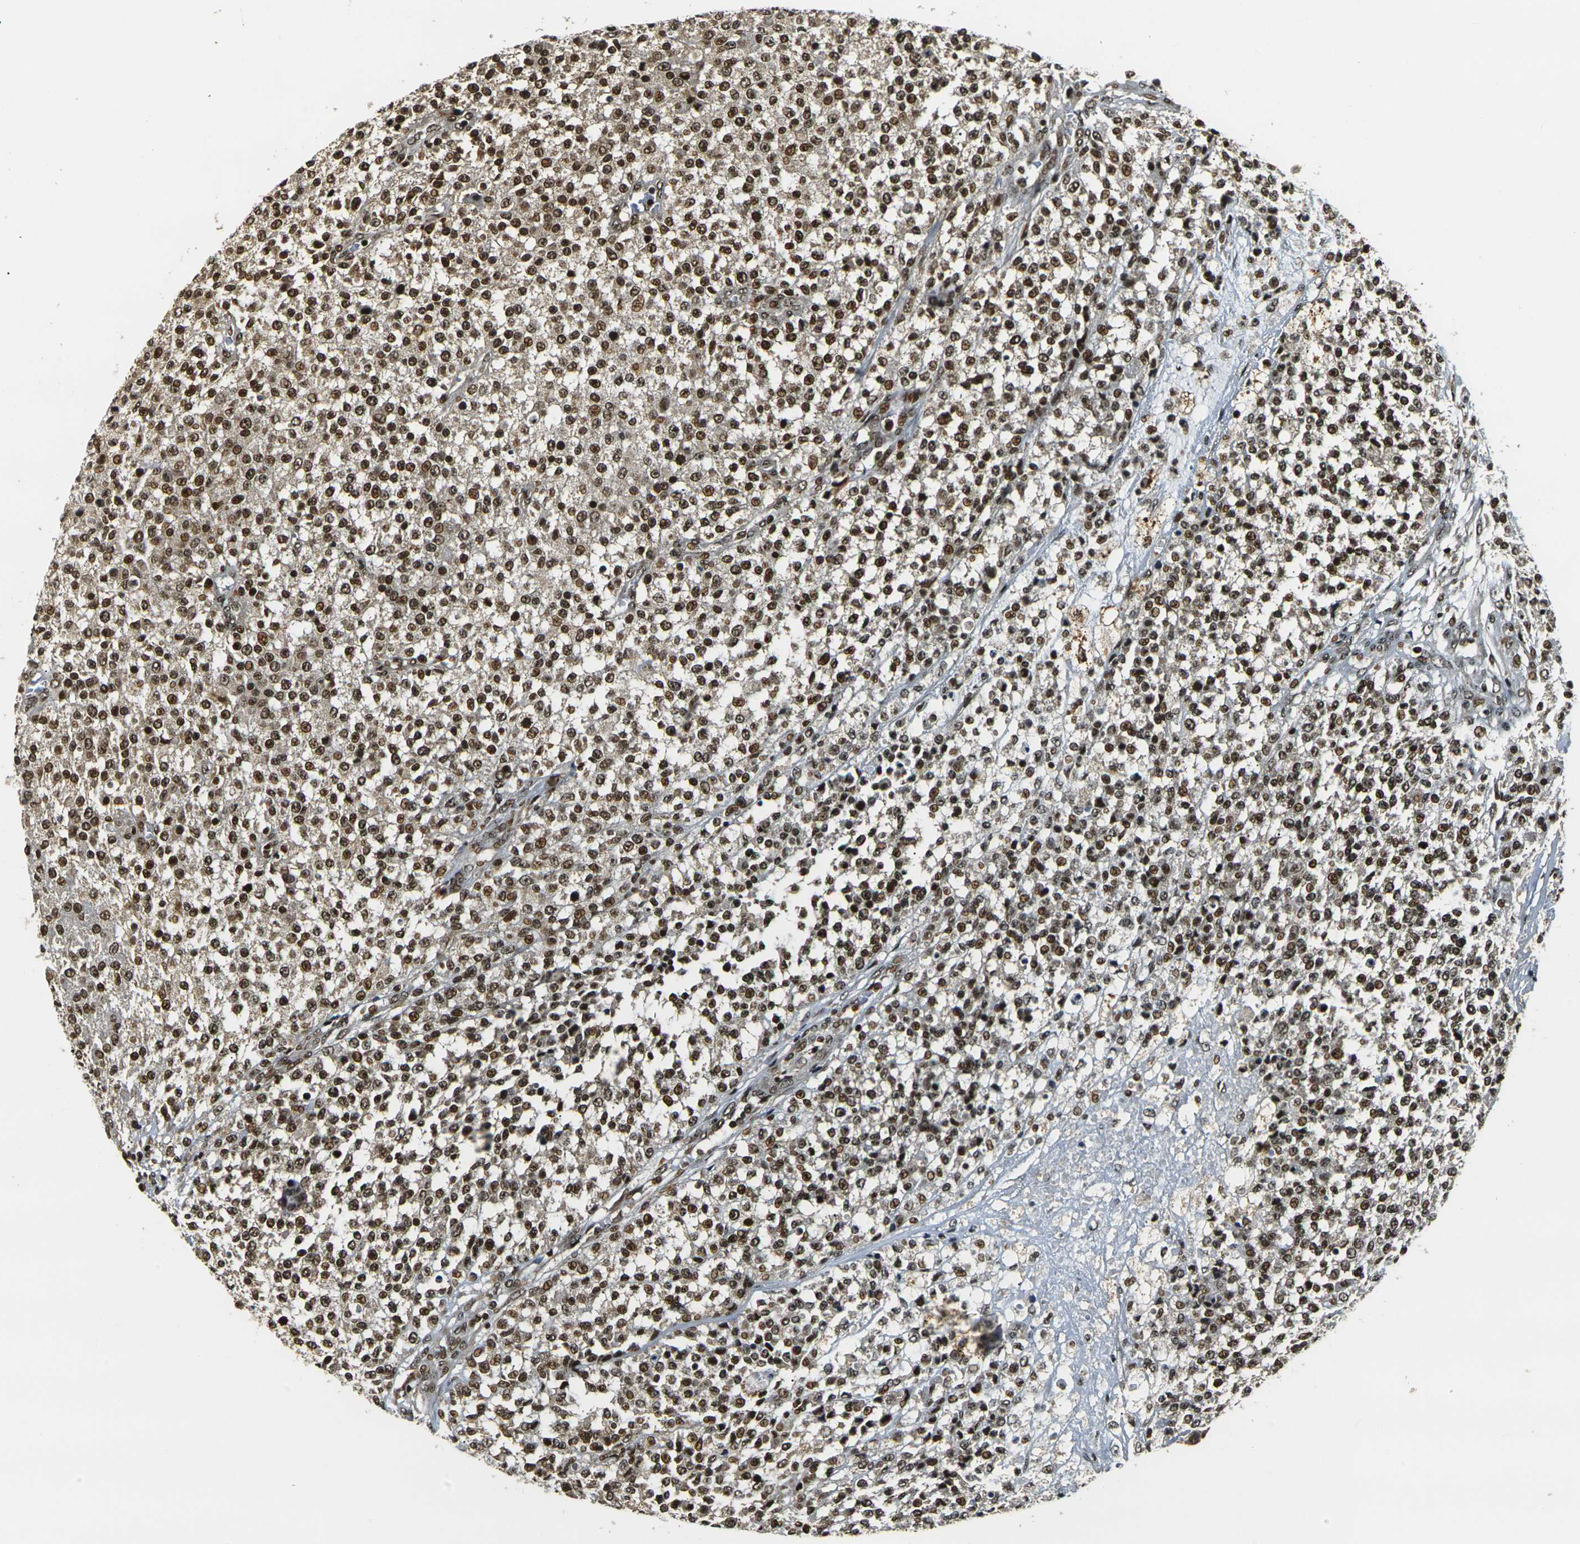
{"staining": {"intensity": "strong", "quantity": ">75%", "location": "nuclear"}, "tissue": "testis cancer", "cell_type": "Tumor cells", "image_type": "cancer", "snomed": [{"axis": "morphology", "description": "Seminoma, NOS"}, {"axis": "topography", "description": "Testis"}], "caption": "Testis seminoma stained with a protein marker shows strong staining in tumor cells.", "gene": "ACTL6A", "patient": {"sex": "male", "age": 59}}